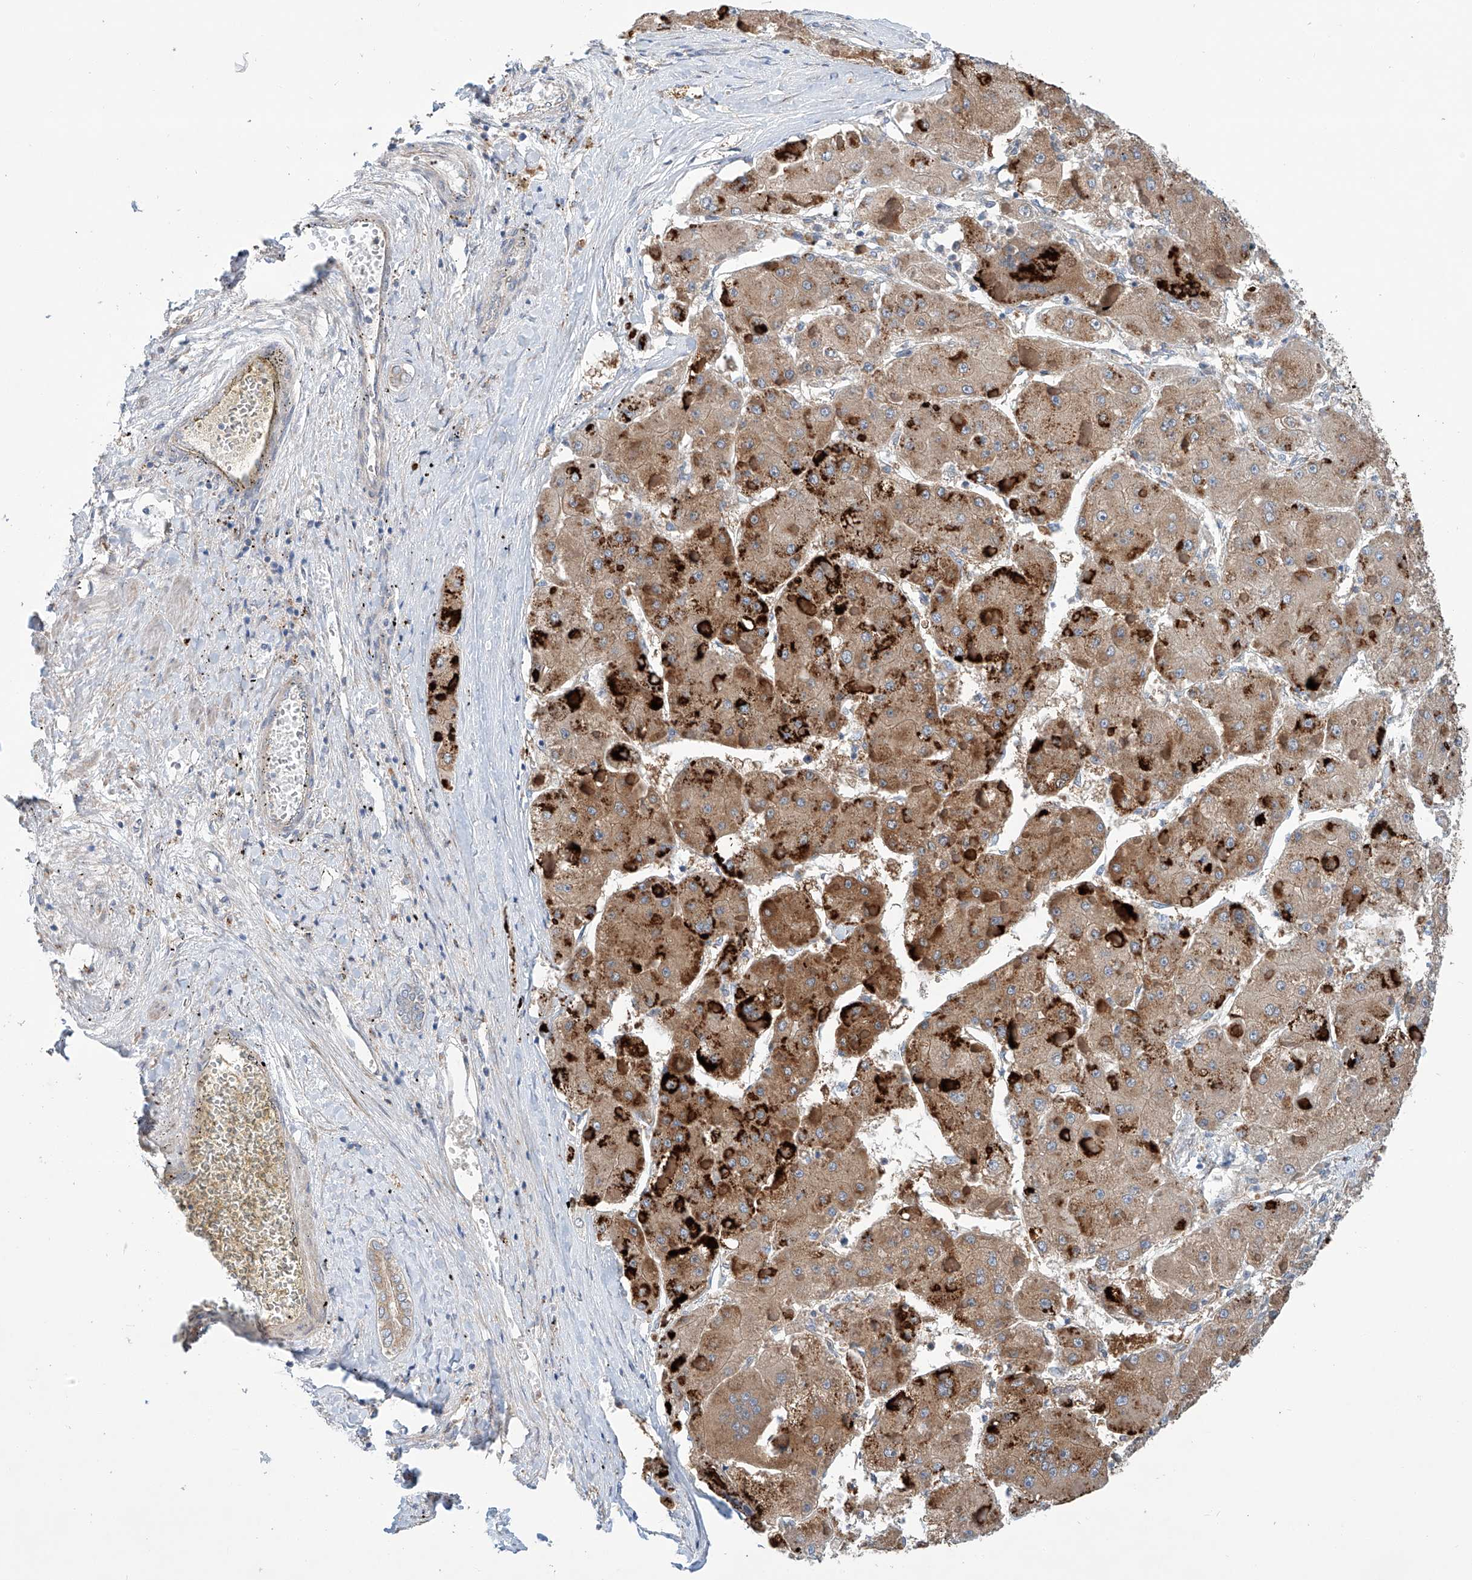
{"staining": {"intensity": "moderate", "quantity": ">75%", "location": "cytoplasmic/membranous"}, "tissue": "liver cancer", "cell_type": "Tumor cells", "image_type": "cancer", "snomed": [{"axis": "morphology", "description": "Carcinoma, Hepatocellular, NOS"}, {"axis": "topography", "description": "Liver"}], "caption": "A medium amount of moderate cytoplasmic/membranous expression is present in approximately >75% of tumor cells in liver cancer tissue. The staining was performed using DAB to visualize the protein expression in brown, while the nuclei were stained in blue with hematoxylin (Magnification: 20x).", "gene": "SLC22A7", "patient": {"sex": "female", "age": 73}}